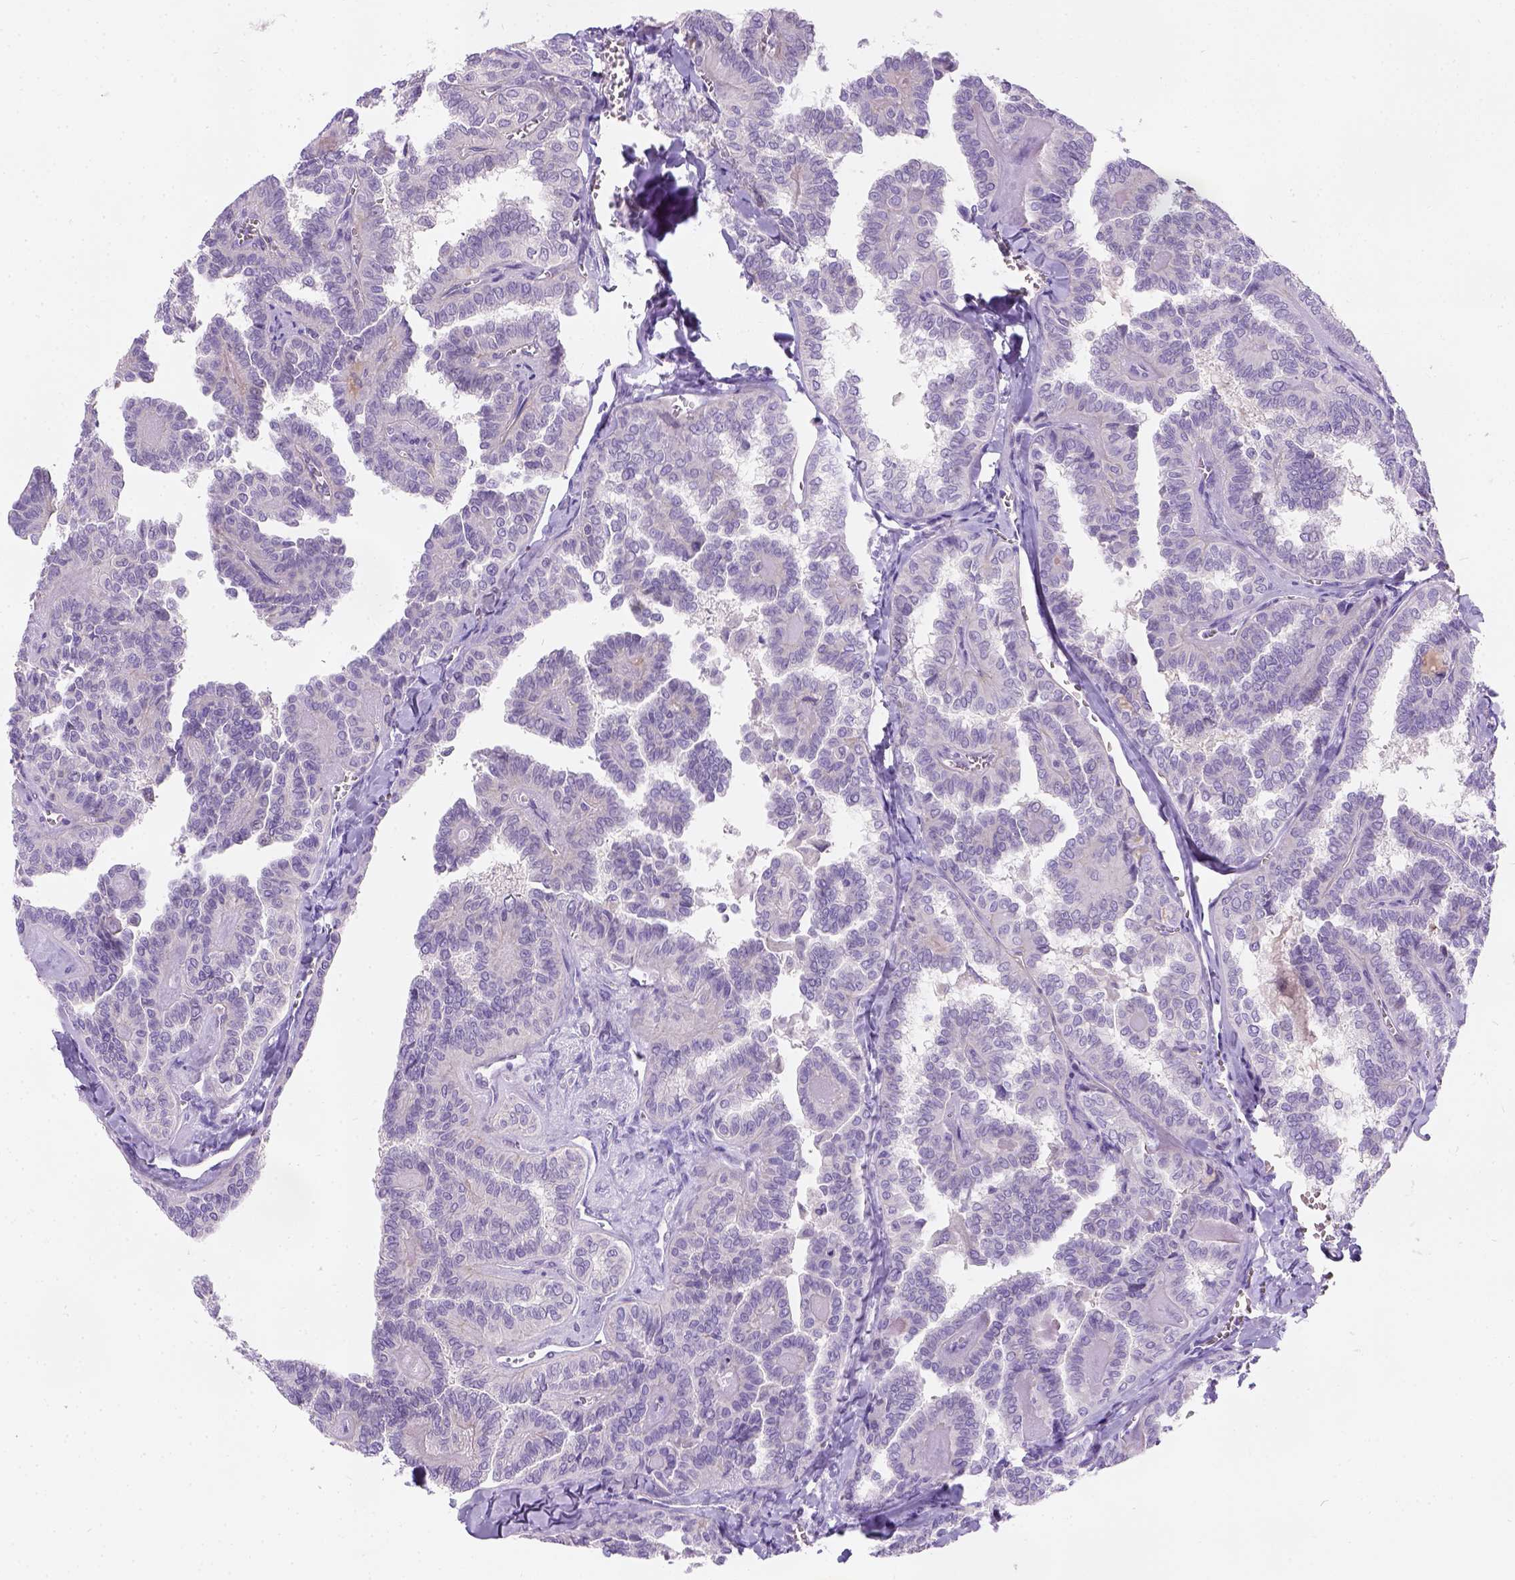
{"staining": {"intensity": "negative", "quantity": "none", "location": "none"}, "tissue": "thyroid cancer", "cell_type": "Tumor cells", "image_type": "cancer", "snomed": [{"axis": "morphology", "description": "Papillary adenocarcinoma, NOS"}, {"axis": "topography", "description": "Thyroid gland"}], "caption": "This is a image of IHC staining of thyroid cancer (papillary adenocarcinoma), which shows no expression in tumor cells.", "gene": "C20orf144", "patient": {"sex": "female", "age": 41}}